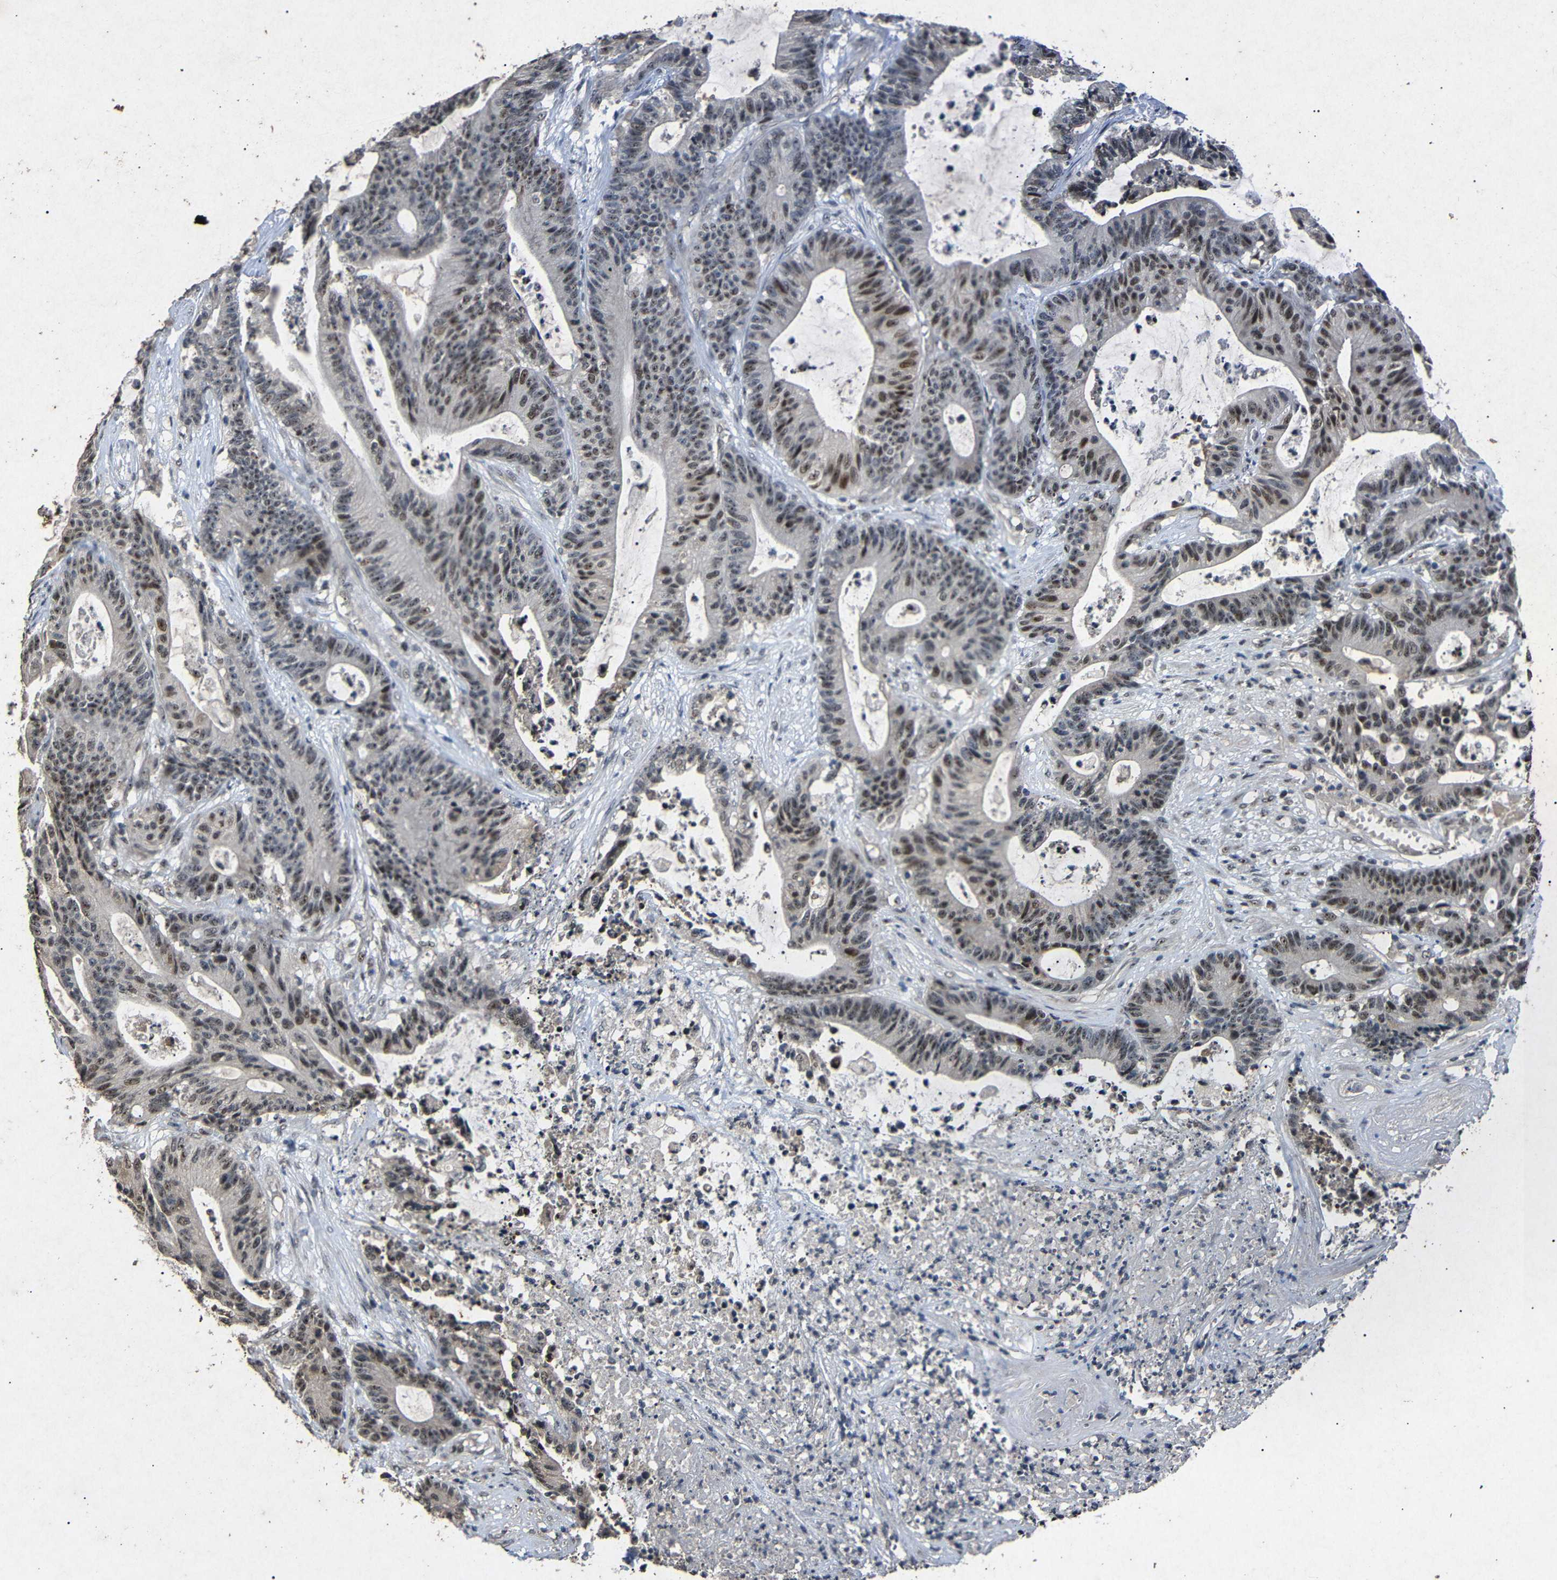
{"staining": {"intensity": "moderate", "quantity": ">75%", "location": "nuclear"}, "tissue": "colorectal cancer", "cell_type": "Tumor cells", "image_type": "cancer", "snomed": [{"axis": "morphology", "description": "Adenocarcinoma, NOS"}, {"axis": "topography", "description": "Colon"}], "caption": "About >75% of tumor cells in human adenocarcinoma (colorectal) demonstrate moderate nuclear protein positivity as visualized by brown immunohistochemical staining.", "gene": "PARN", "patient": {"sex": "female", "age": 84}}